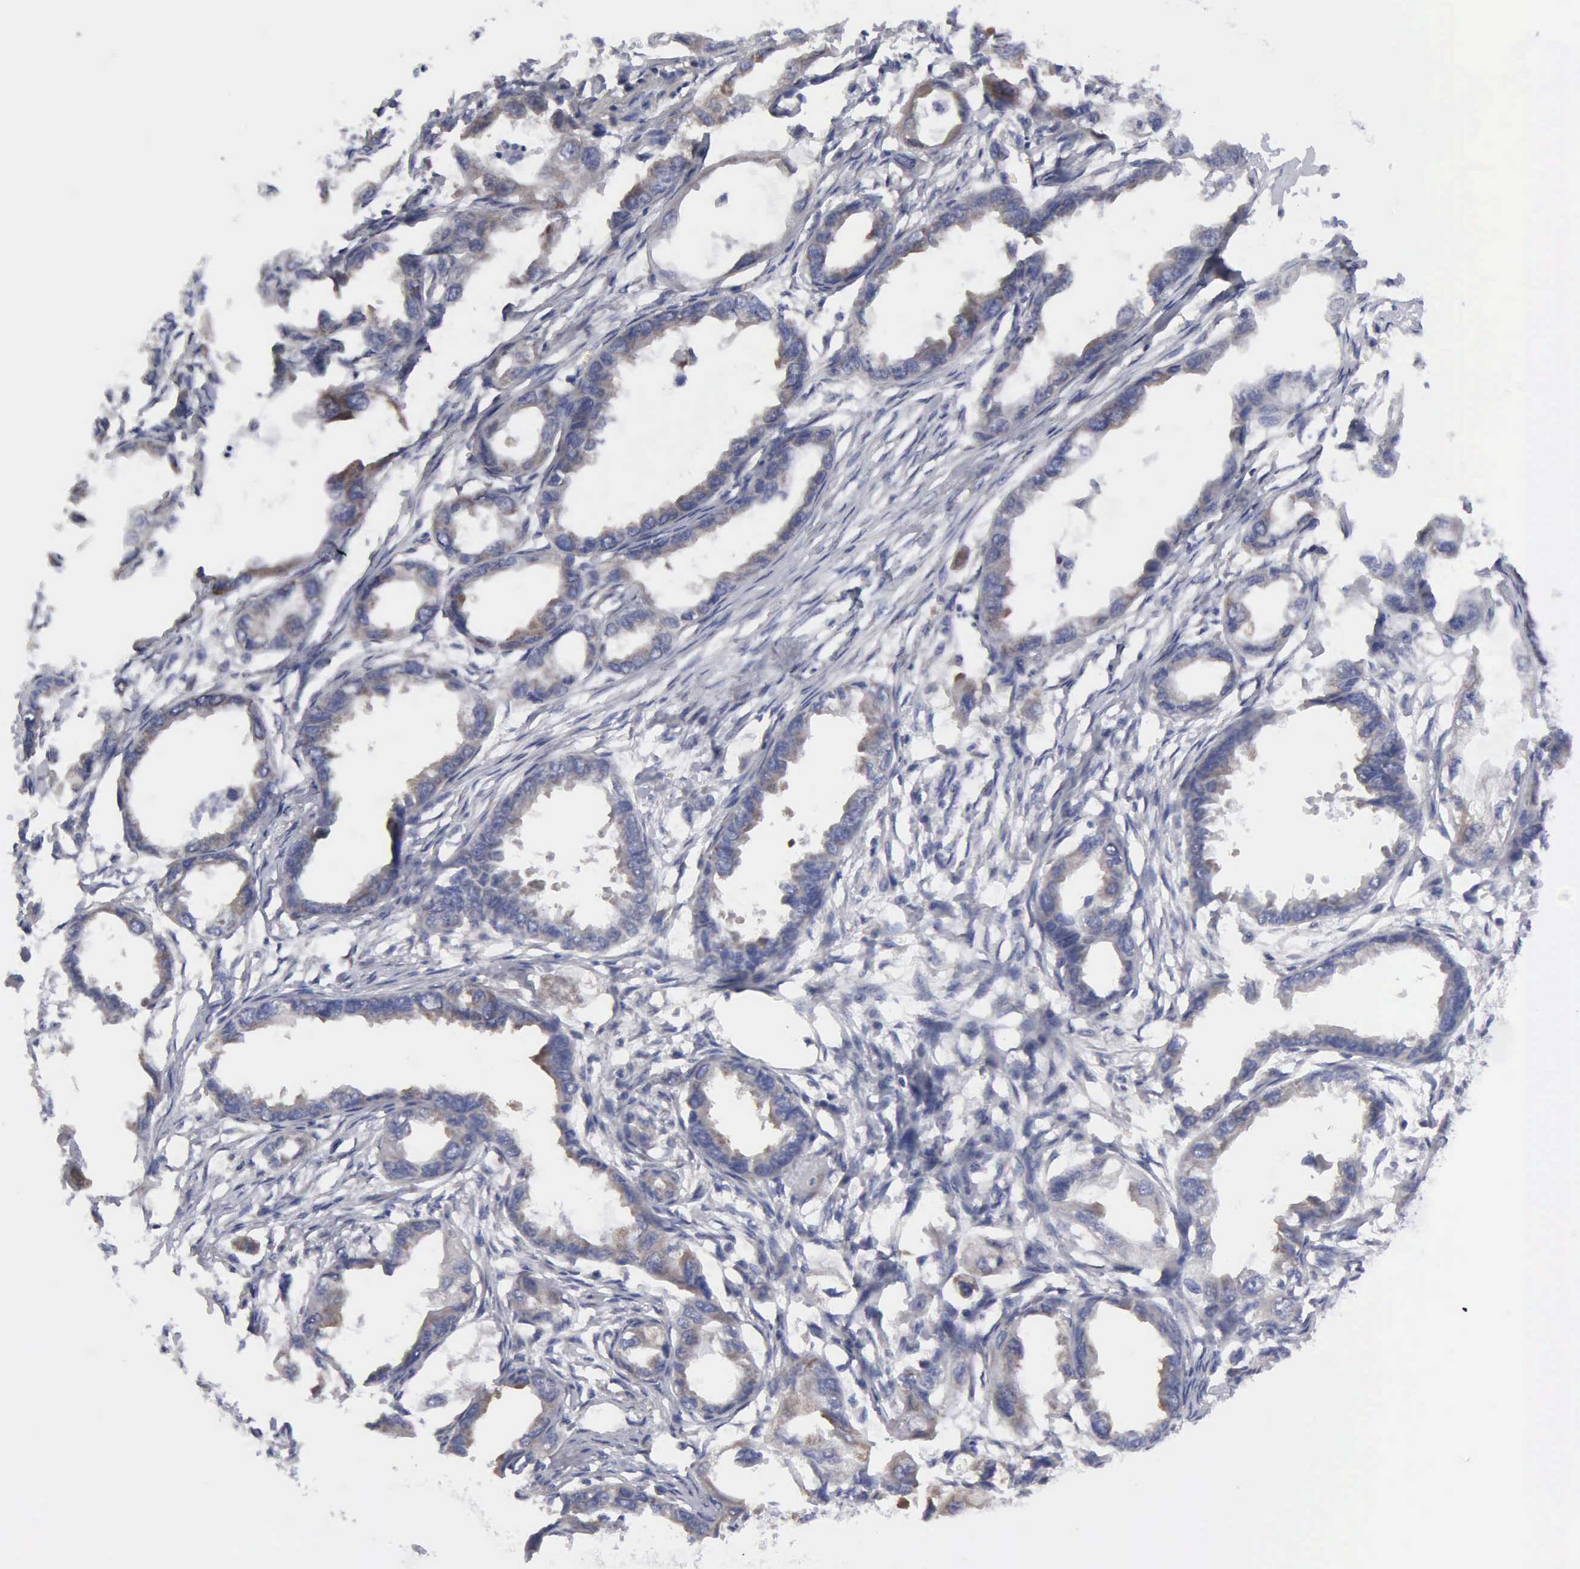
{"staining": {"intensity": "negative", "quantity": "none", "location": "none"}, "tissue": "endometrial cancer", "cell_type": "Tumor cells", "image_type": "cancer", "snomed": [{"axis": "morphology", "description": "Adenocarcinoma, NOS"}, {"axis": "topography", "description": "Endometrium"}], "caption": "Tumor cells show no significant expression in endometrial cancer (adenocarcinoma). (Brightfield microscopy of DAB (3,3'-diaminobenzidine) immunohistochemistry at high magnification).", "gene": "TXLNG", "patient": {"sex": "female", "age": 67}}